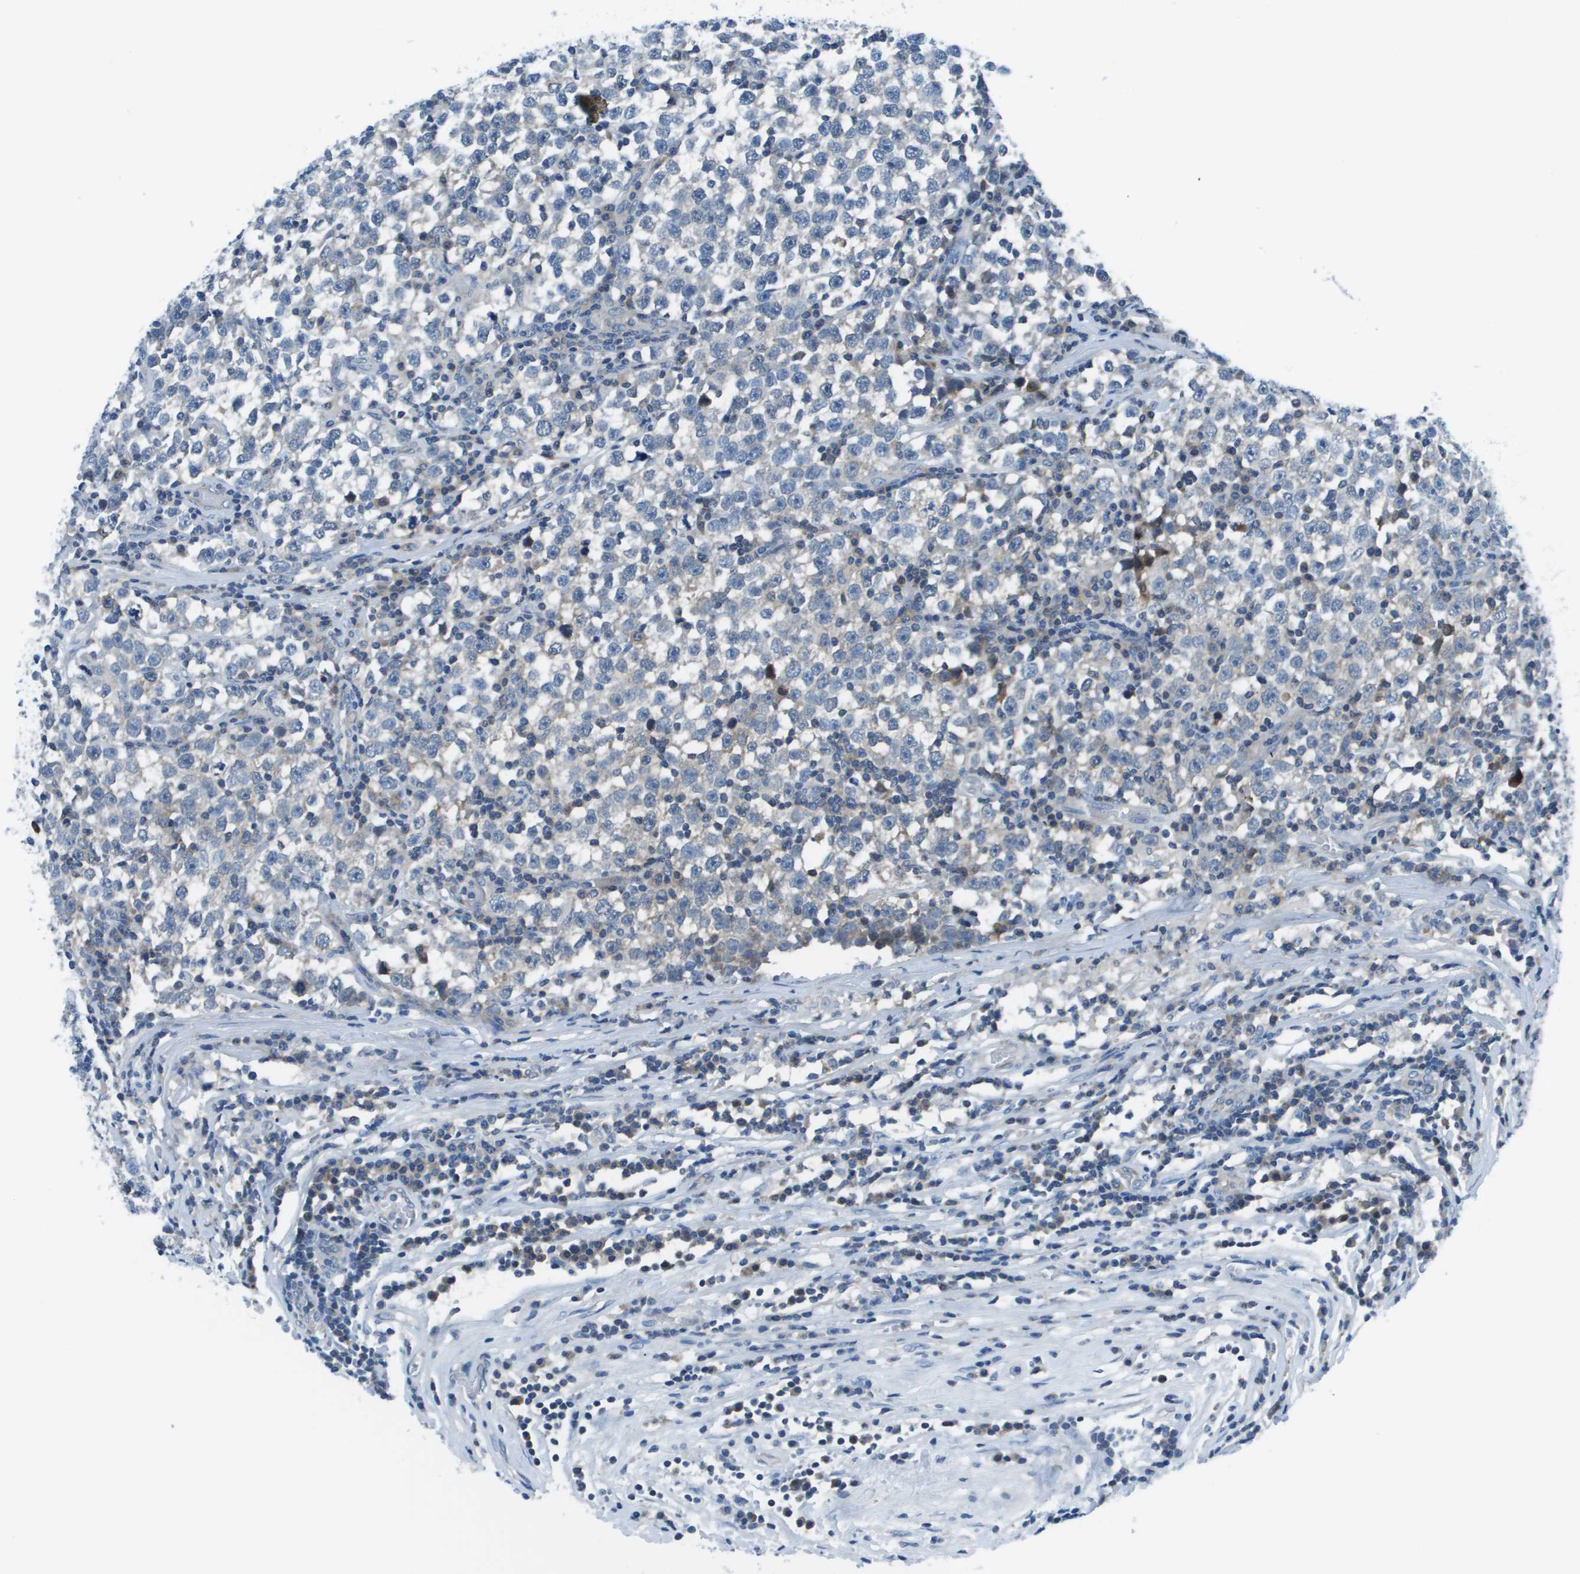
{"staining": {"intensity": "negative", "quantity": "none", "location": "none"}, "tissue": "testis cancer", "cell_type": "Tumor cells", "image_type": "cancer", "snomed": [{"axis": "morphology", "description": "Seminoma, NOS"}, {"axis": "topography", "description": "Testis"}], "caption": "Tumor cells show no significant protein expression in testis cancer.", "gene": "STIP1", "patient": {"sex": "male", "age": 43}}